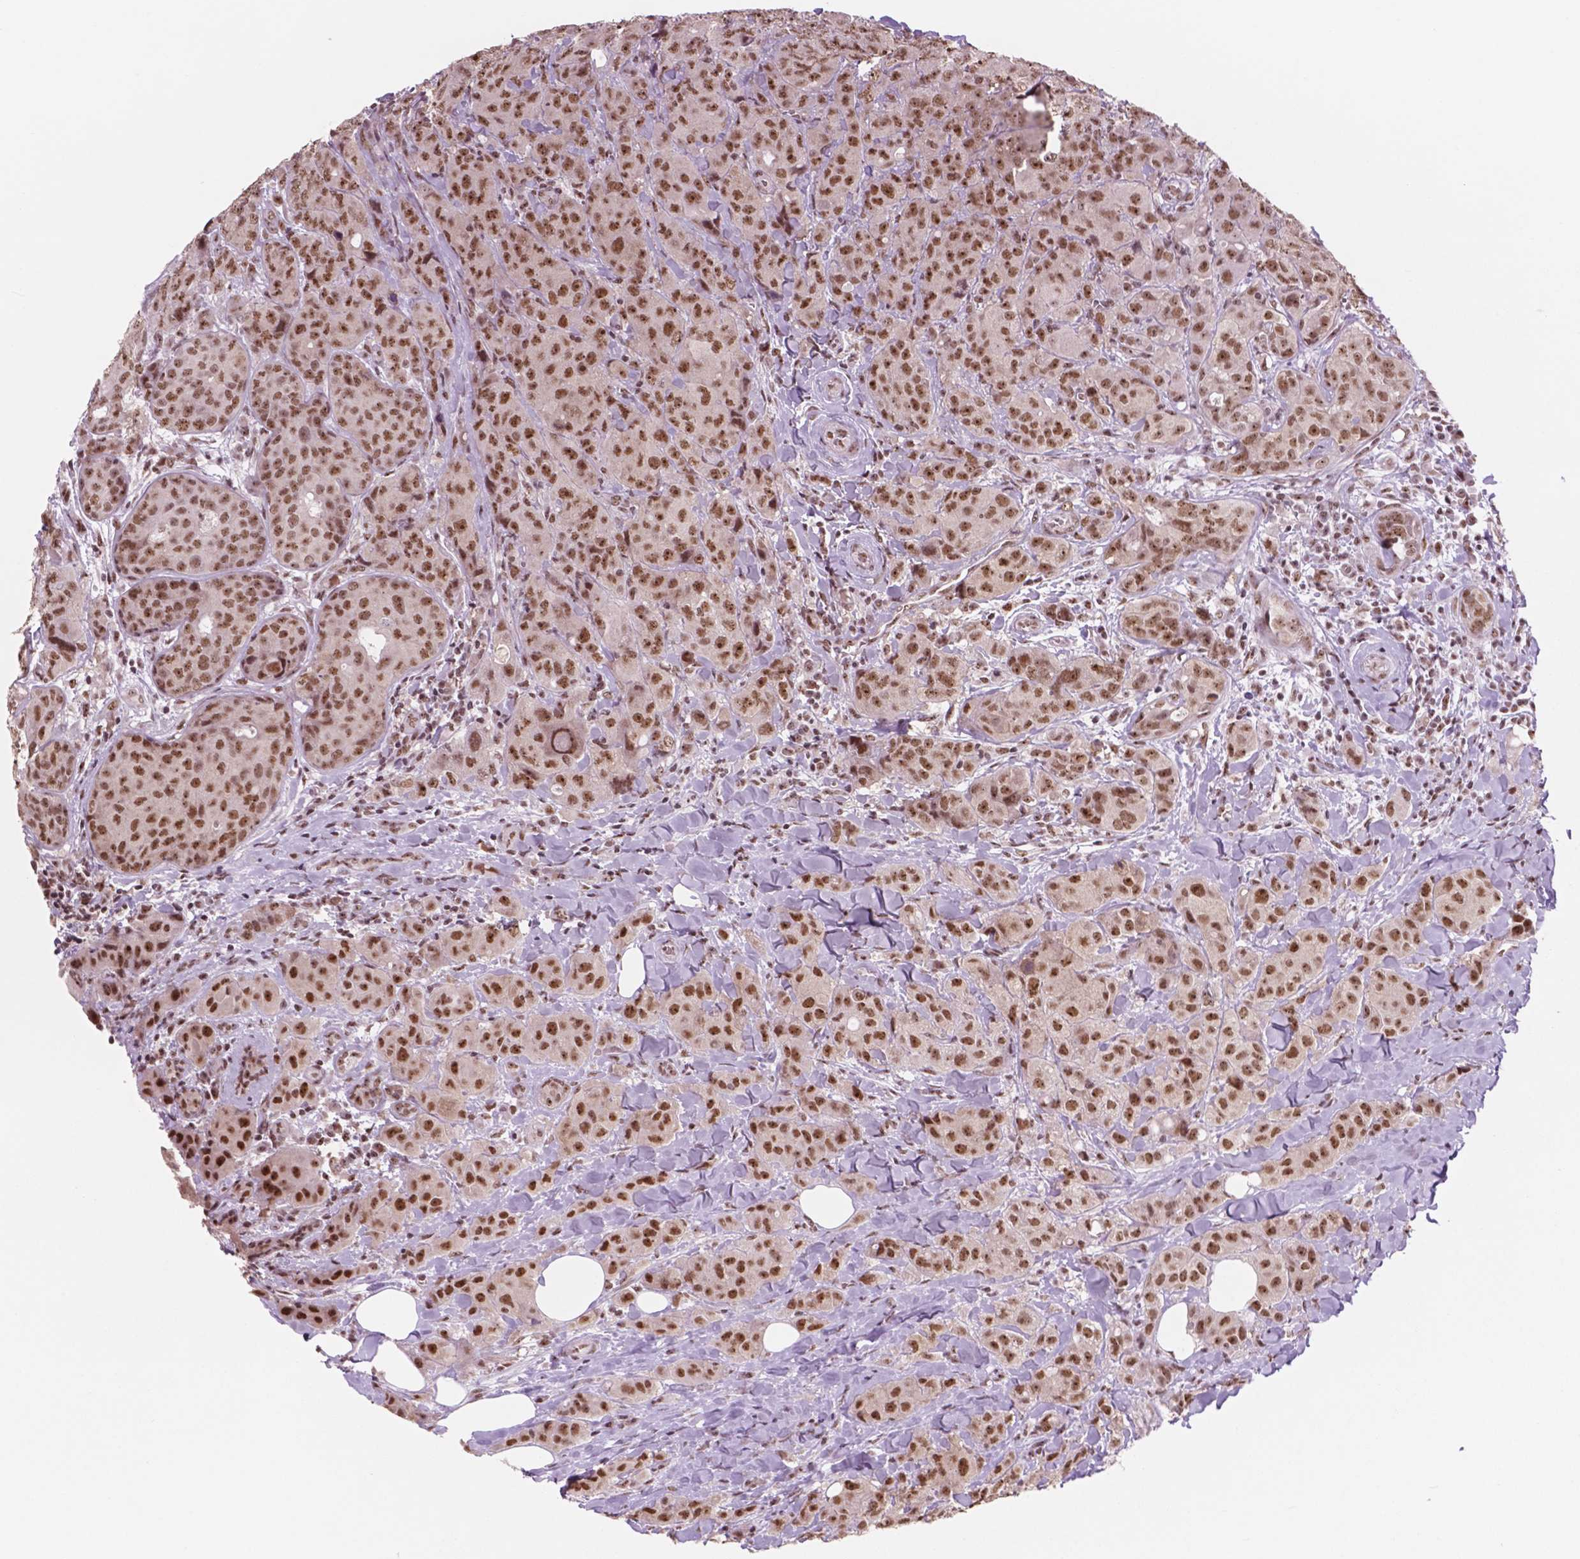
{"staining": {"intensity": "strong", "quantity": ">75%", "location": "nuclear"}, "tissue": "breast cancer", "cell_type": "Tumor cells", "image_type": "cancer", "snomed": [{"axis": "morphology", "description": "Duct carcinoma"}, {"axis": "topography", "description": "Breast"}], "caption": "Breast cancer (intraductal carcinoma) was stained to show a protein in brown. There is high levels of strong nuclear expression in about >75% of tumor cells.", "gene": "POLR2E", "patient": {"sex": "female", "age": 43}}